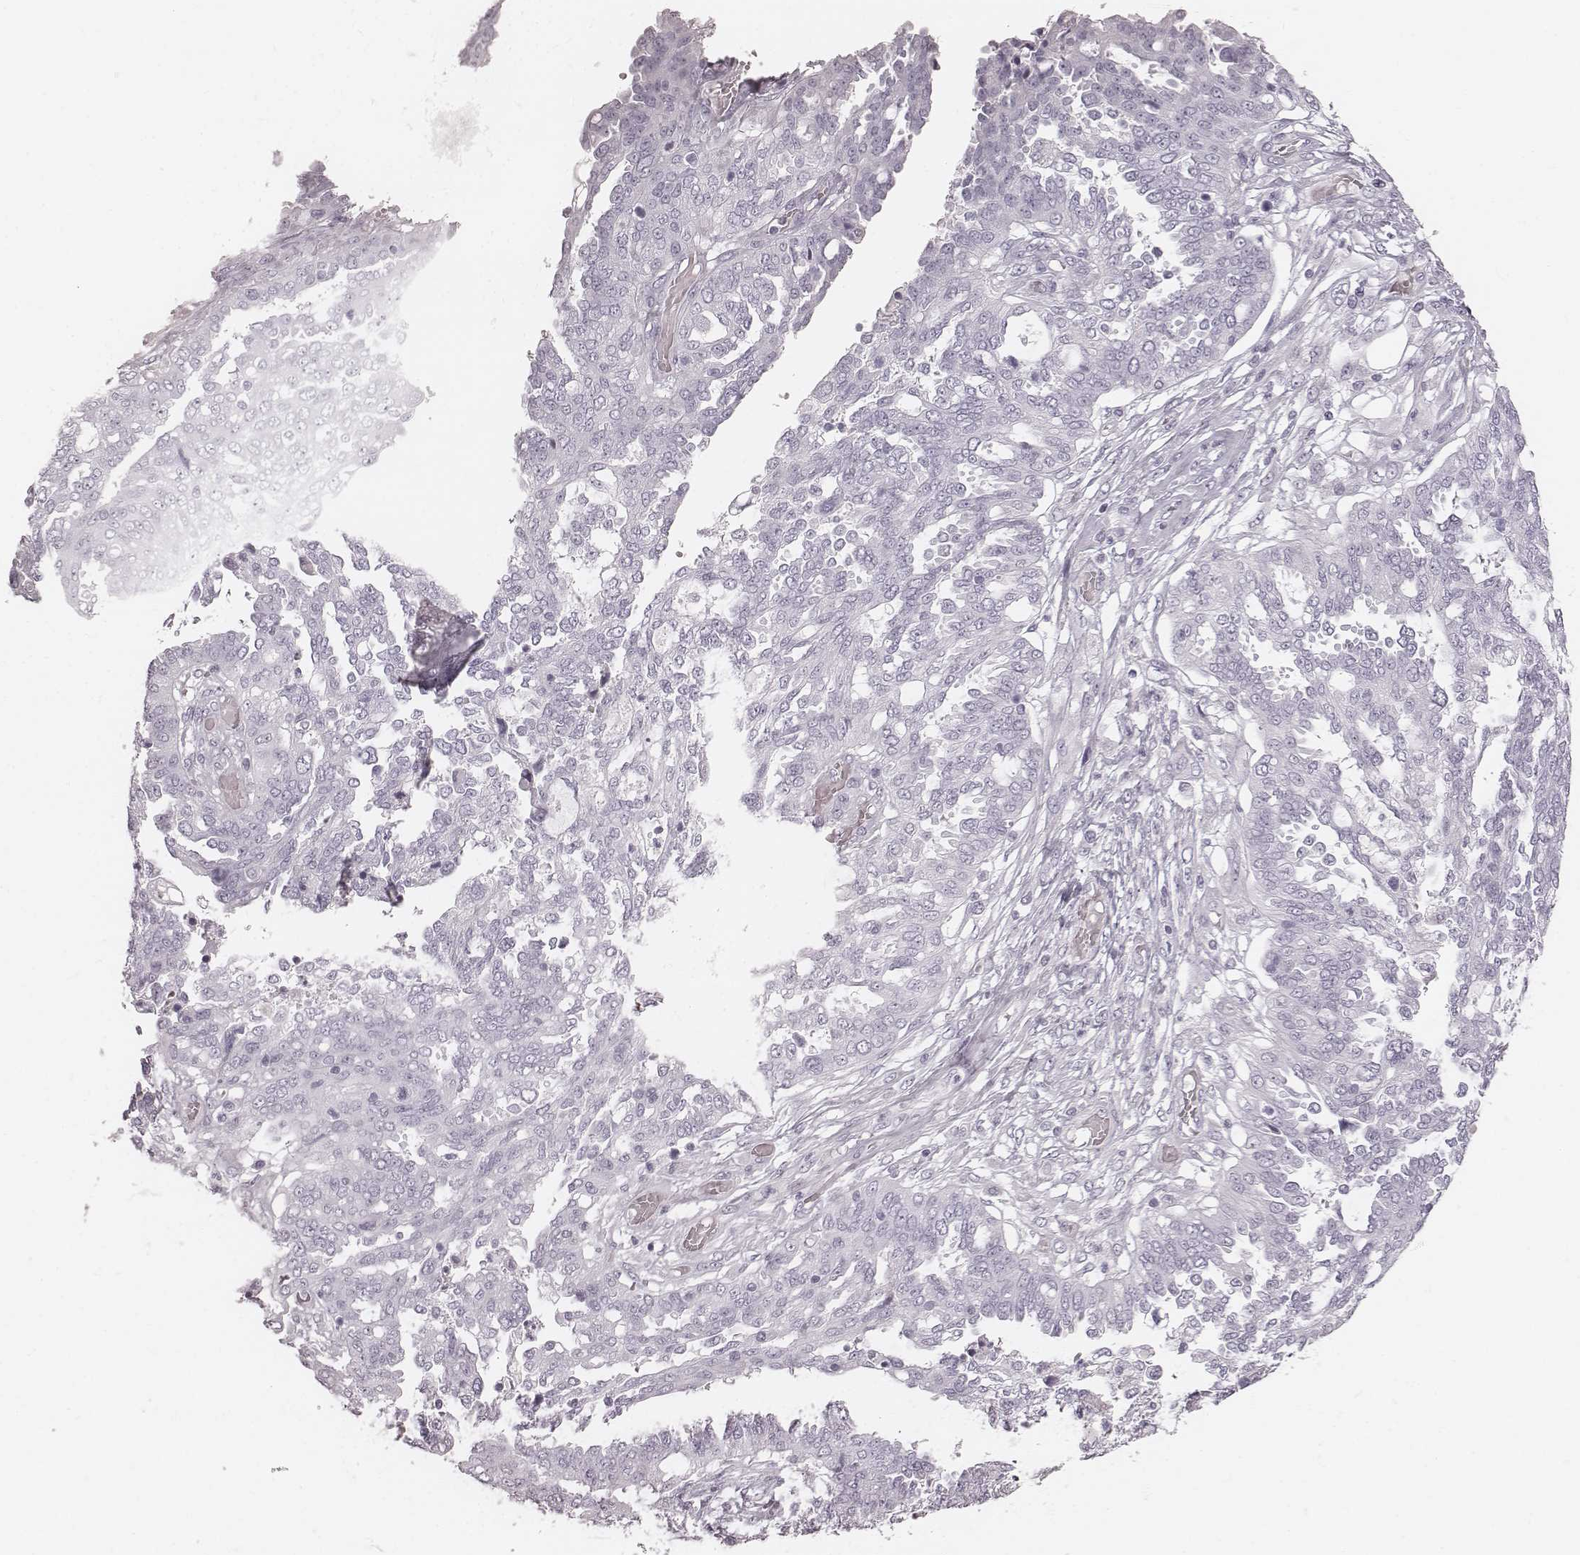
{"staining": {"intensity": "negative", "quantity": "none", "location": "none"}, "tissue": "ovarian cancer", "cell_type": "Tumor cells", "image_type": "cancer", "snomed": [{"axis": "morphology", "description": "Cystadenocarcinoma, serous, NOS"}, {"axis": "topography", "description": "Ovary"}], "caption": "Immunohistochemistry of human ovarian cancer (serous cystadenocarcinoma) displays no staining in tumor cells. The staining was performed using DAB (3,3'-diaminobenzidine) to visualize the protein expression in brown, while the nuclei were stained in blue with hematoxylin (Magnification: 20x).", "gene": "MSX1", "patient": {"sex": "female", "age": 67}}